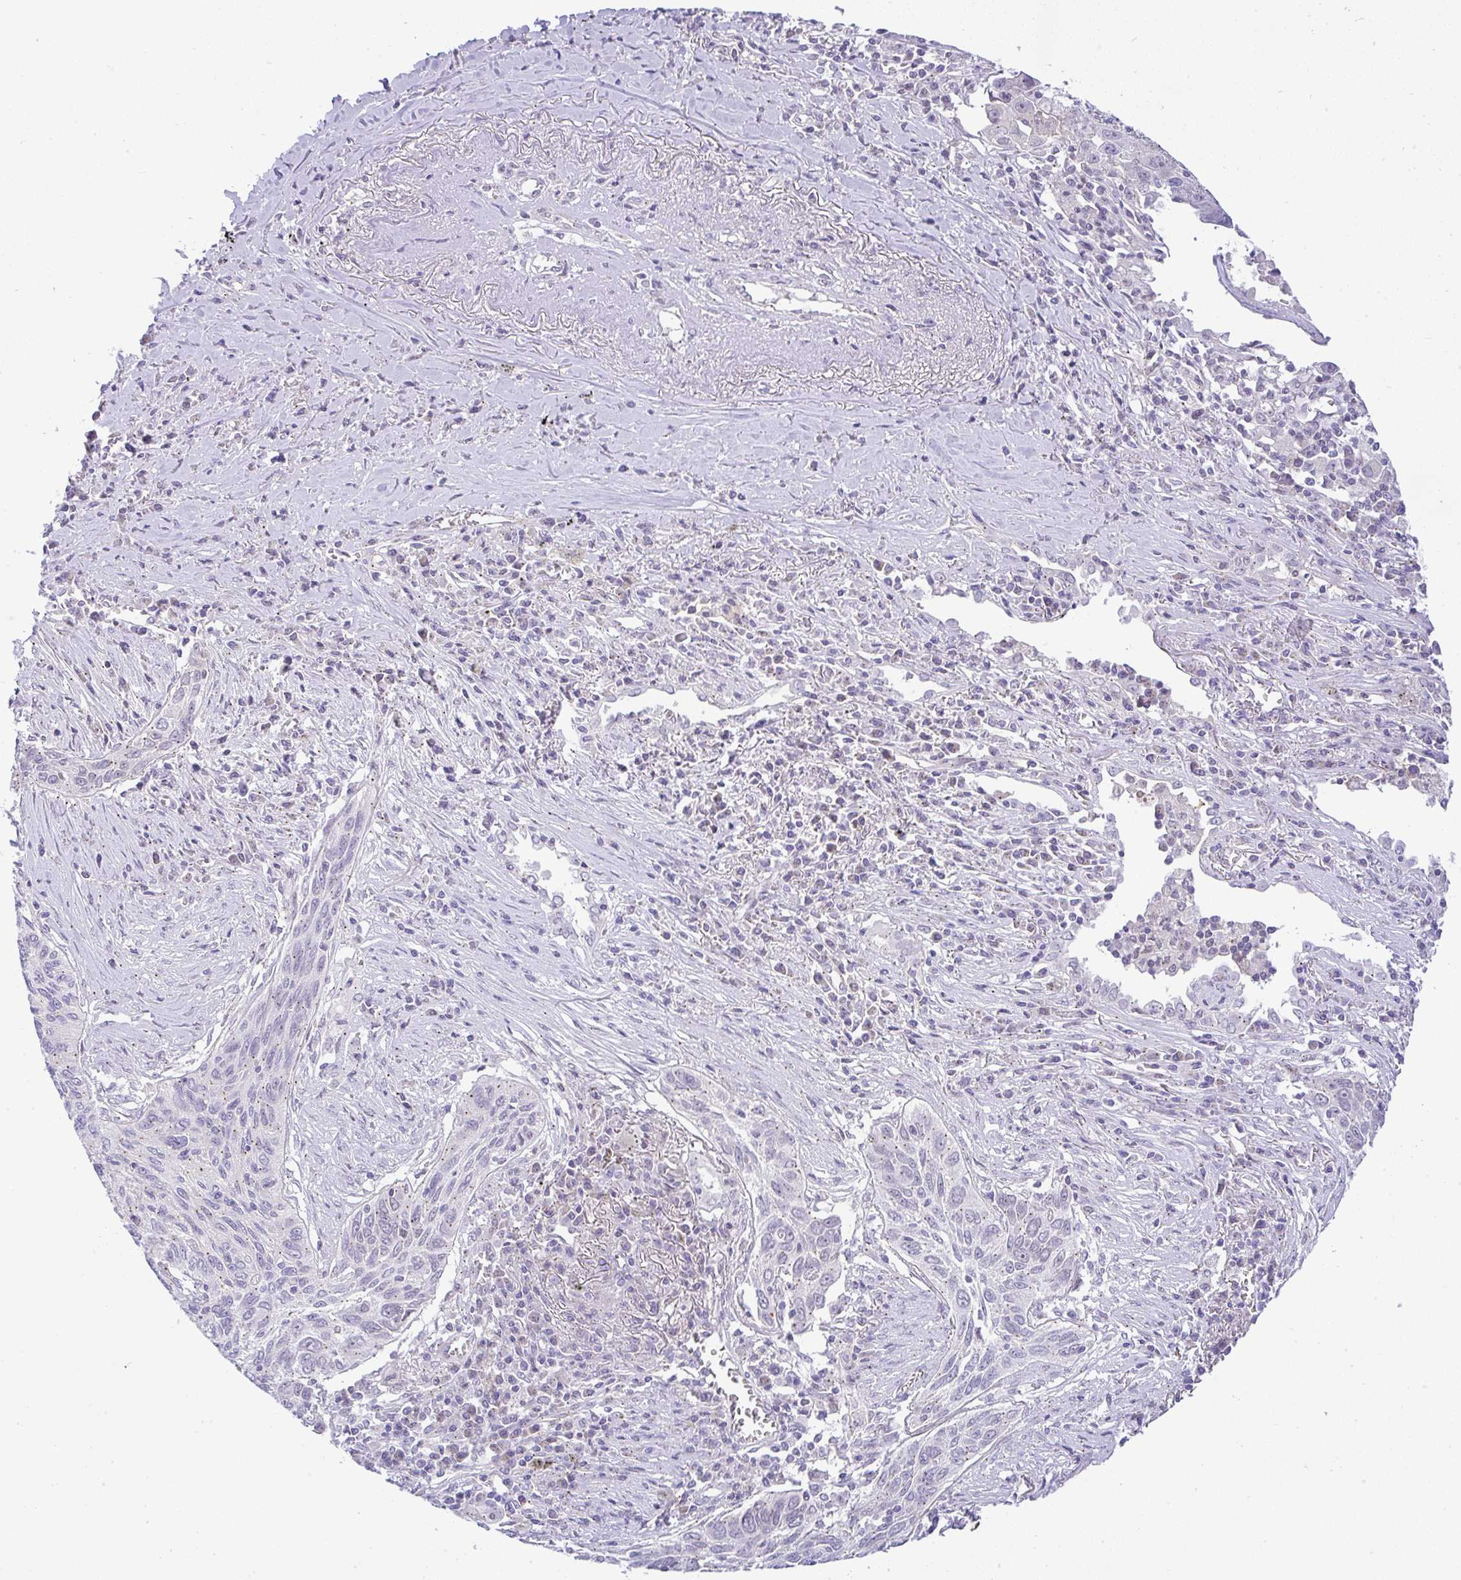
{"staining": {"intensity": "weak", "quantity": "<25%", "location": "cytoplasmic/membranous"}, "tissue": "lung cancer", "cell_type": "Tumor cells", "image_type": "cancer", "snomed": [{"axis": "morphology", "description": "Squamous cell carcinoma, NOS"}, {"axis": "topography", "description": "Lung"}], "caption": "High power microscopy histopathology image of an immunohistochemistry (IHC) micrograph of lung squamous cell carcinoma, revealing no significant expression in tumor cells.", "gene": "FAM177A1", "patient": {"sex": "female", "age": 66}}